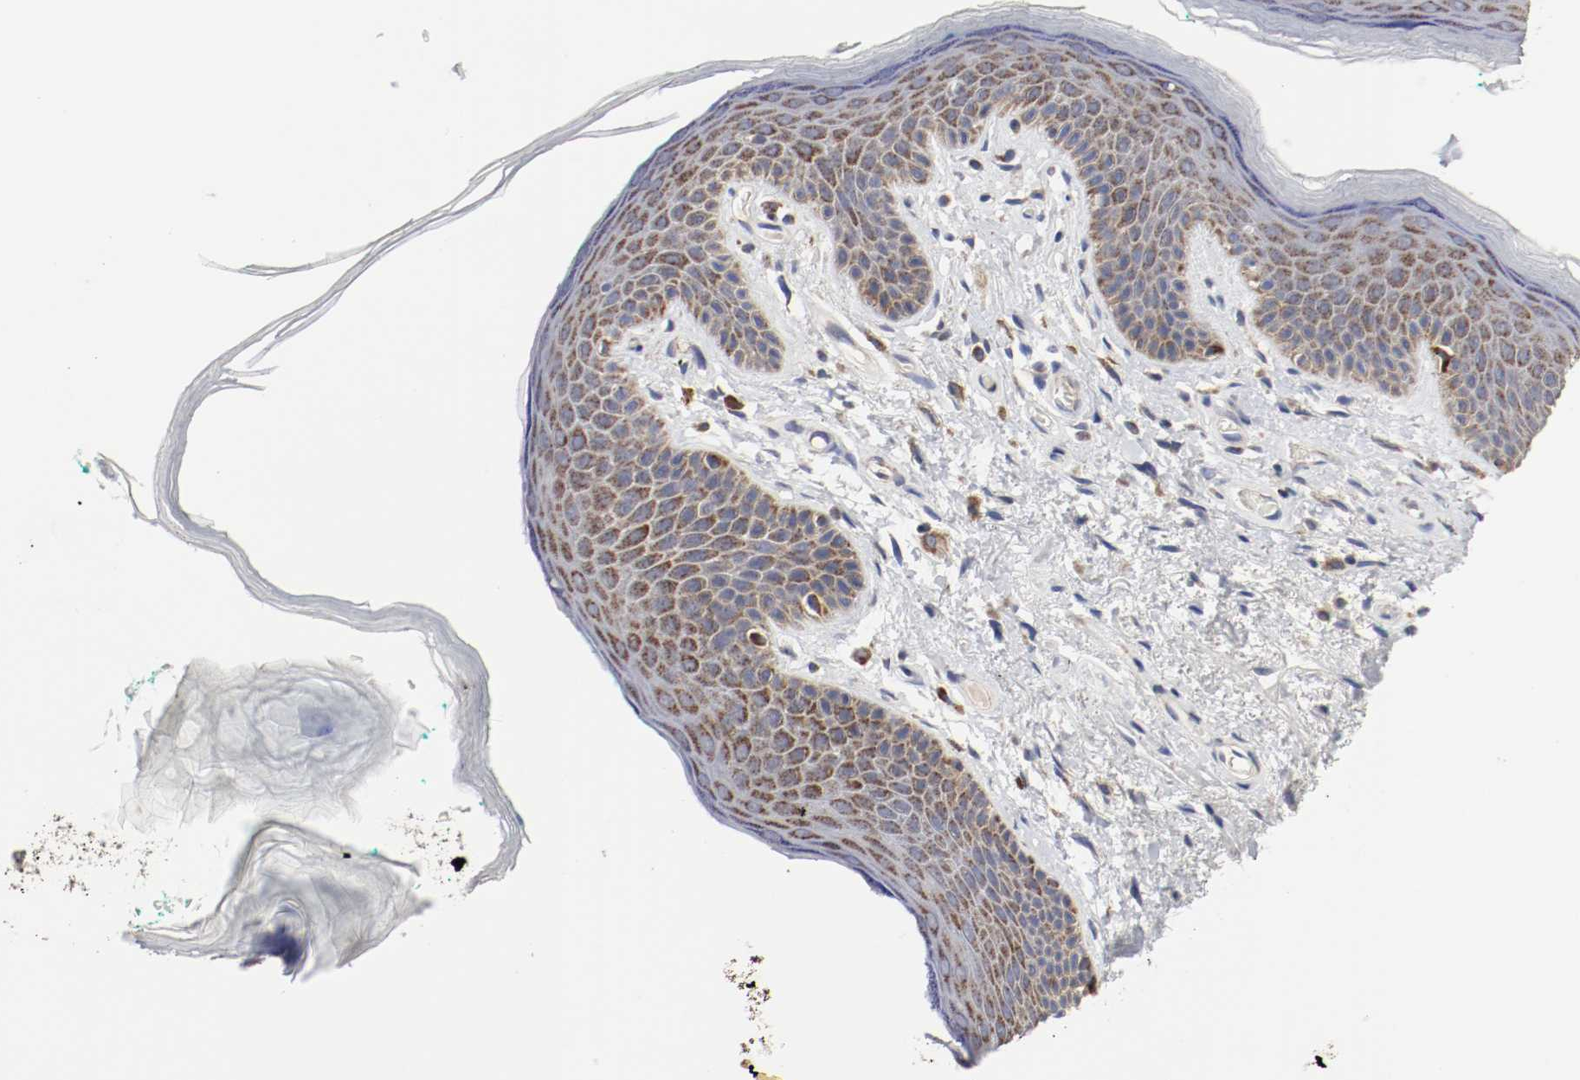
{"staining": {"intensity": "moderate", "quantity": ">75%", "location": "cytoplasmic/membranous"}, "tissue": "skin", "cell_type": "Epidermal cells", "image_type": "normal", "snomed": [{"axis": "morphology", "description": "Normal tissue, NOS"}, {"axis": "topography", "description": "Anal"}], "caption": "Protein staining of unremarkable skin demonstrates moderate cytoplasmic/membranous expression in about >75% of epidermal cells.", "gene": "AFG3L2", "patient": {"sex": "male", "age": 74}}